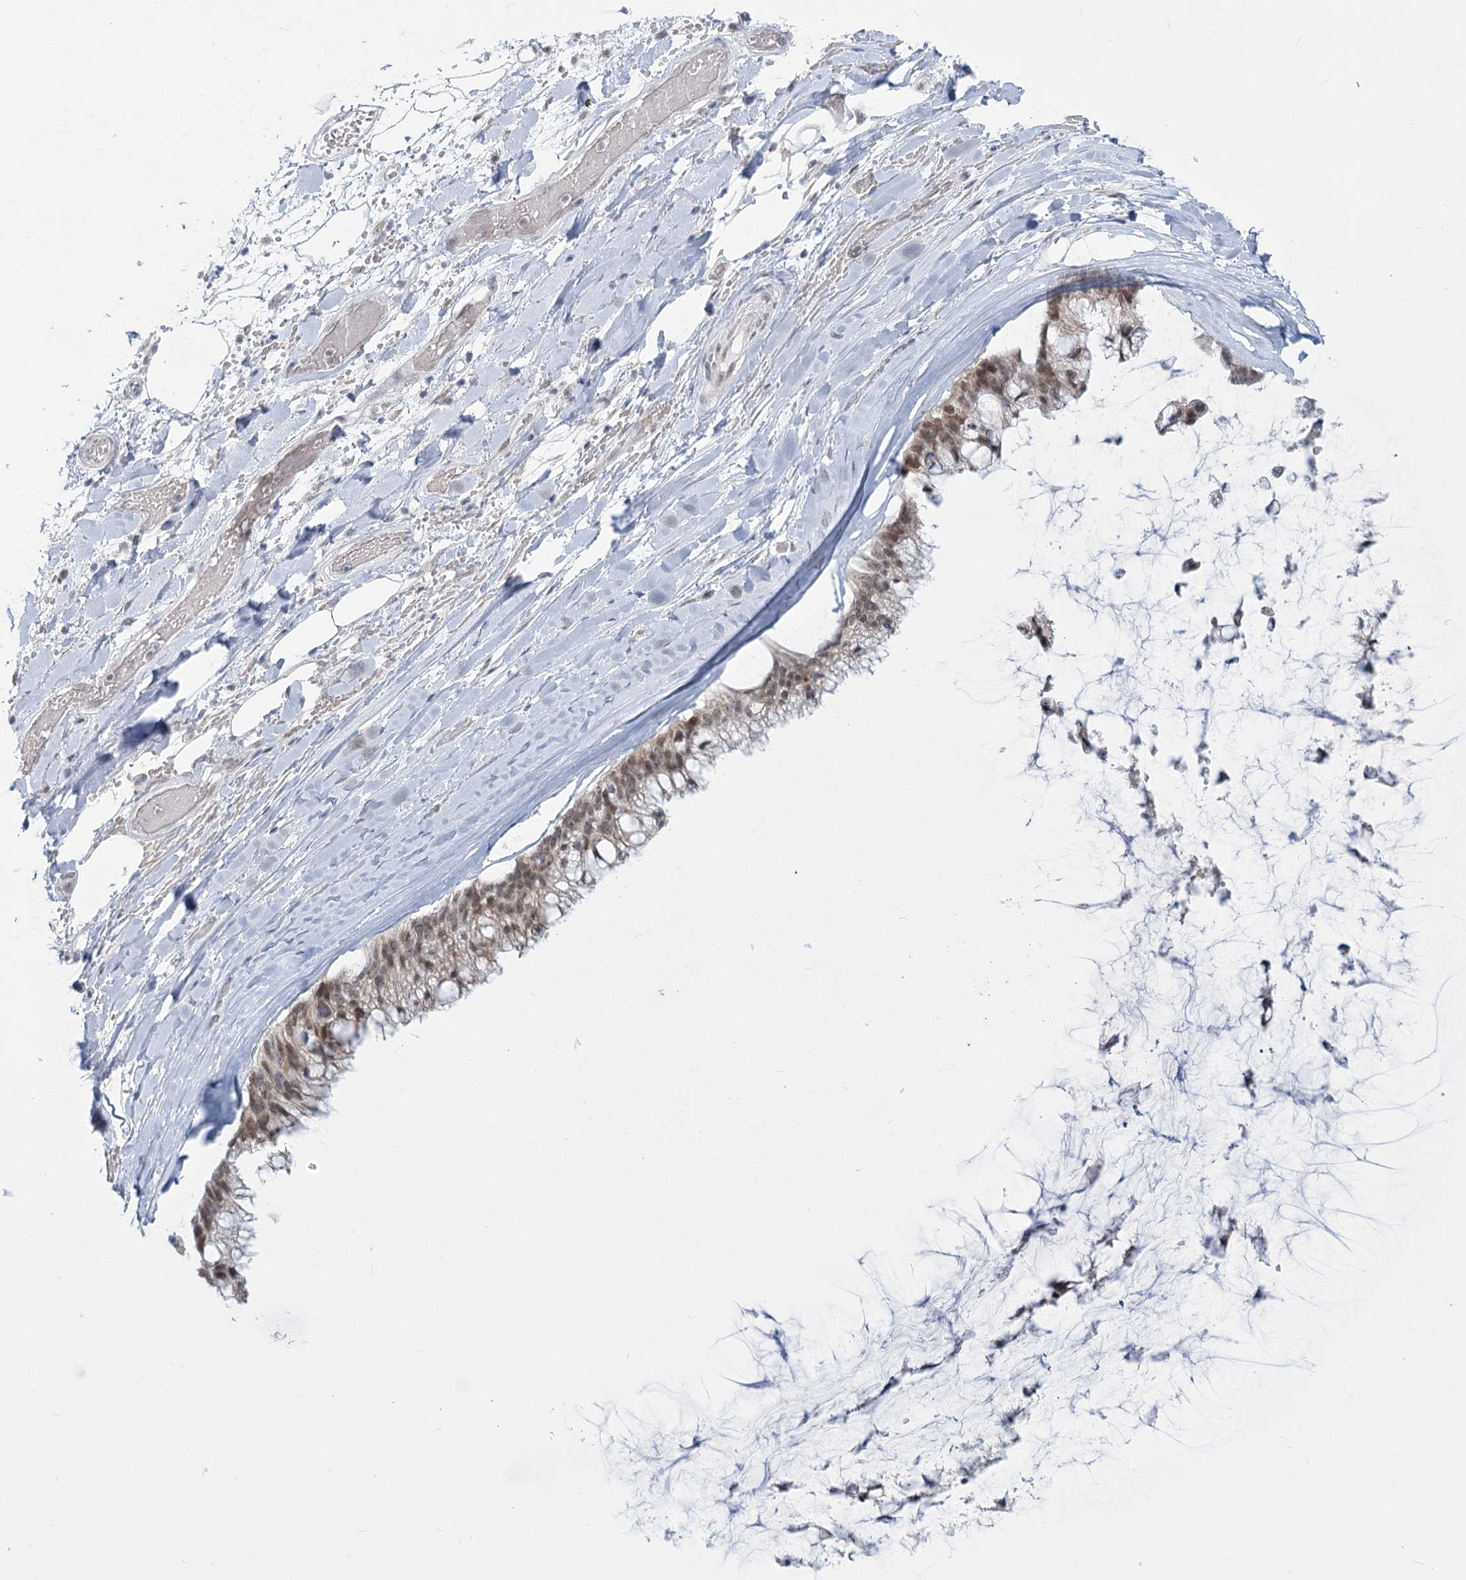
{"staining": {"intensity": "weak", "quantity": "25%-75%", "location": "nuclear"}, "tissue": "ovarian cancer", "cell_type": "Tumor cells", "image_type": "cancer", "snomed": [{"axis": "morphology", "description": "Cystadenocarcinoma, mucinous, NOS"}, {"axis": "topography", "description": "Ovary"}], "caption": "Immunohistochemistry photomicrograph of ovarian mucinous cystadenocarcinoma stained for a protein (brown), which exhibits low levels of weak nuclear positivity in about 25%-75% of tumor cells.", "gene": "MTG1", "patient": {"sex": "female", "age": 39}}